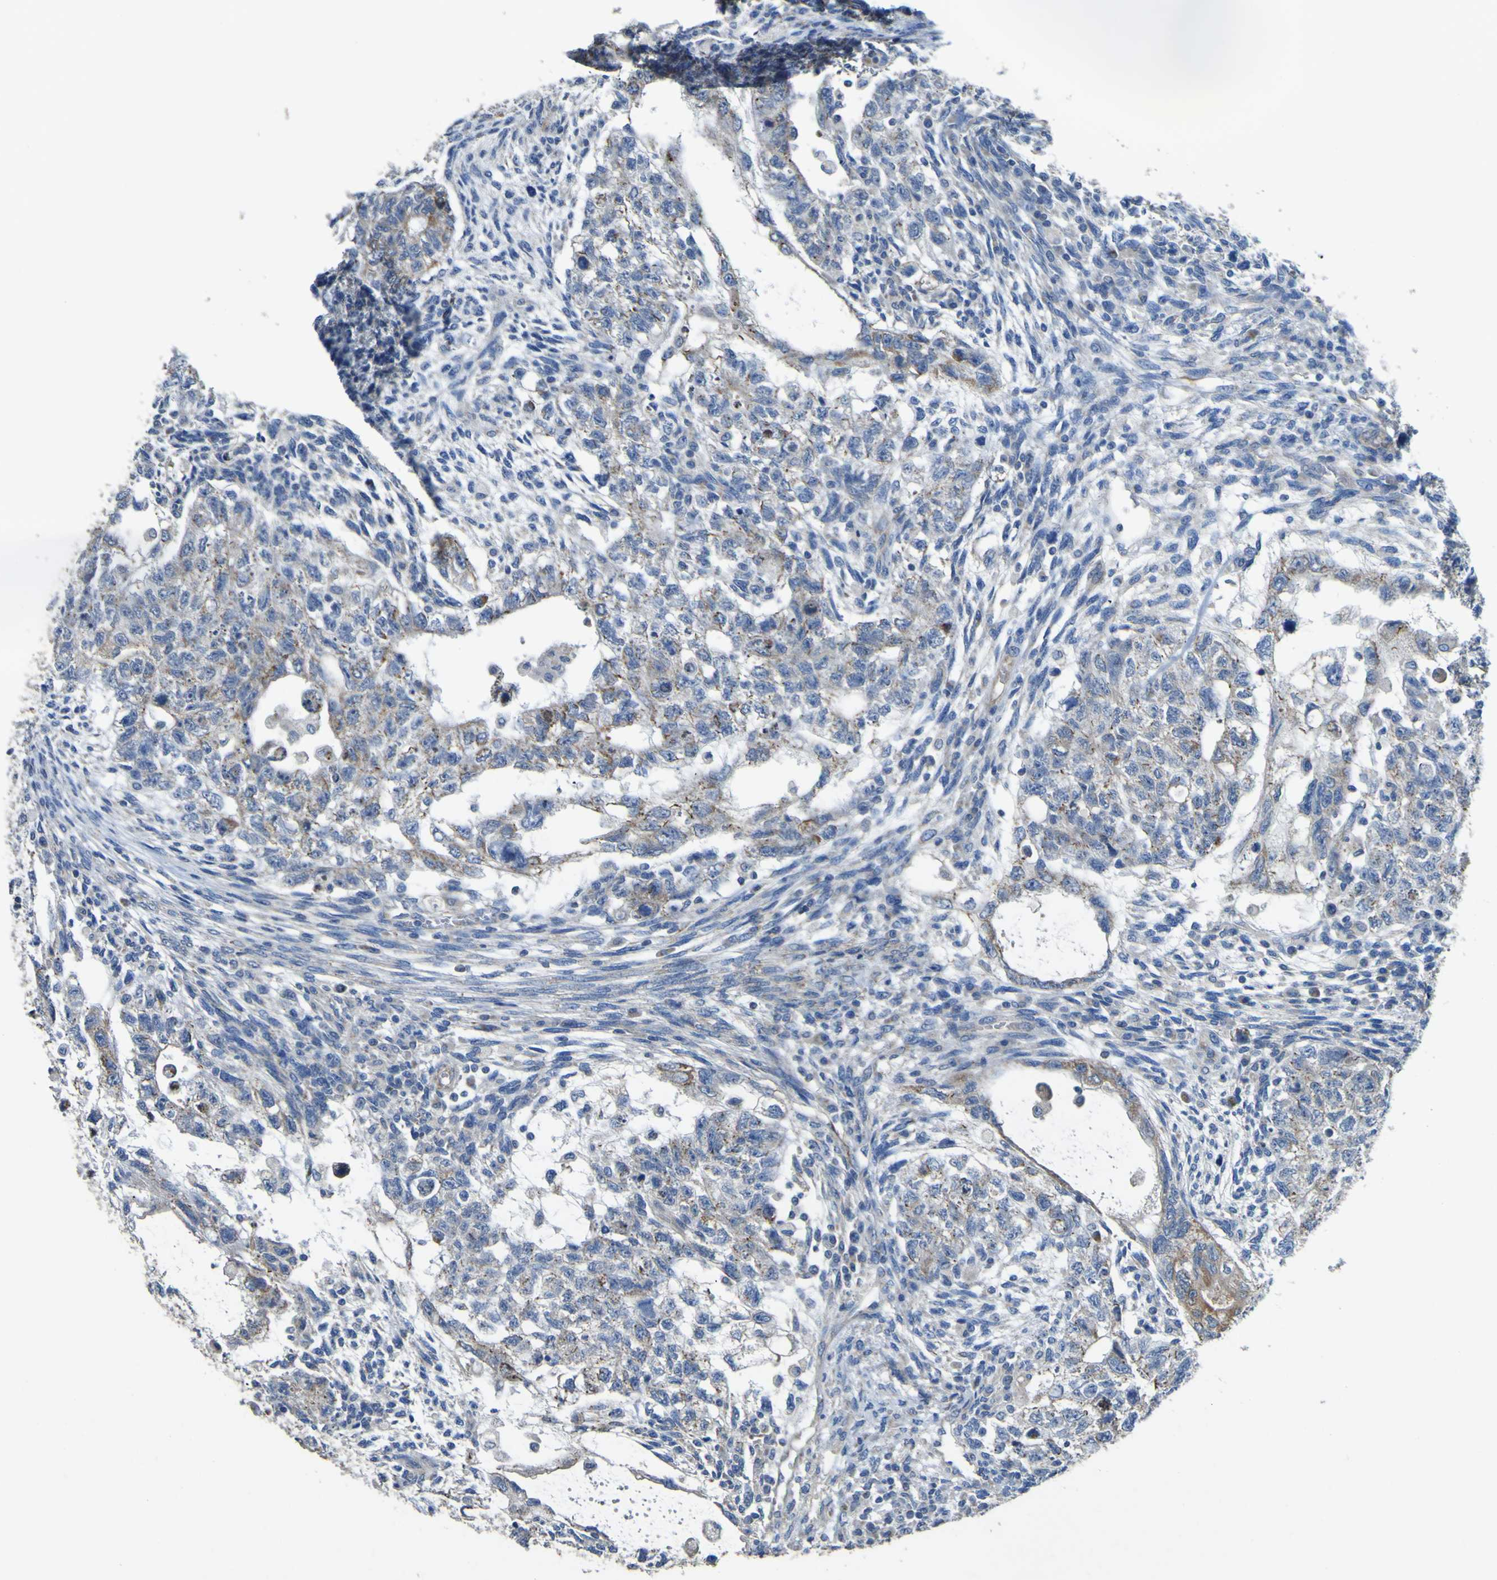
{"staining": {"intensity": "moderate", "quantity": "<25%", "location": "cytoplasmic/membranous"}, "tissue": "testis cancer", "cell_type": "Tumor cells", "image_type": "cancer", "snomed": [{"axis": "morphology", "description": "Normal tissue, NOS"}, {"axis": "morphology", "description": "Carcinoma, Embryonal, NOS"}, {"axis": "topography", "description": "Testis"}], "caption": "Testis embryonal carcinoma tissue displays moderate cytoplasmic/membranous expression in about <25% of tumor cells, visualized by immunohistochemistry.", "gene": "ALDH18A1", "patient": {"sex": "male", "age": 36}}